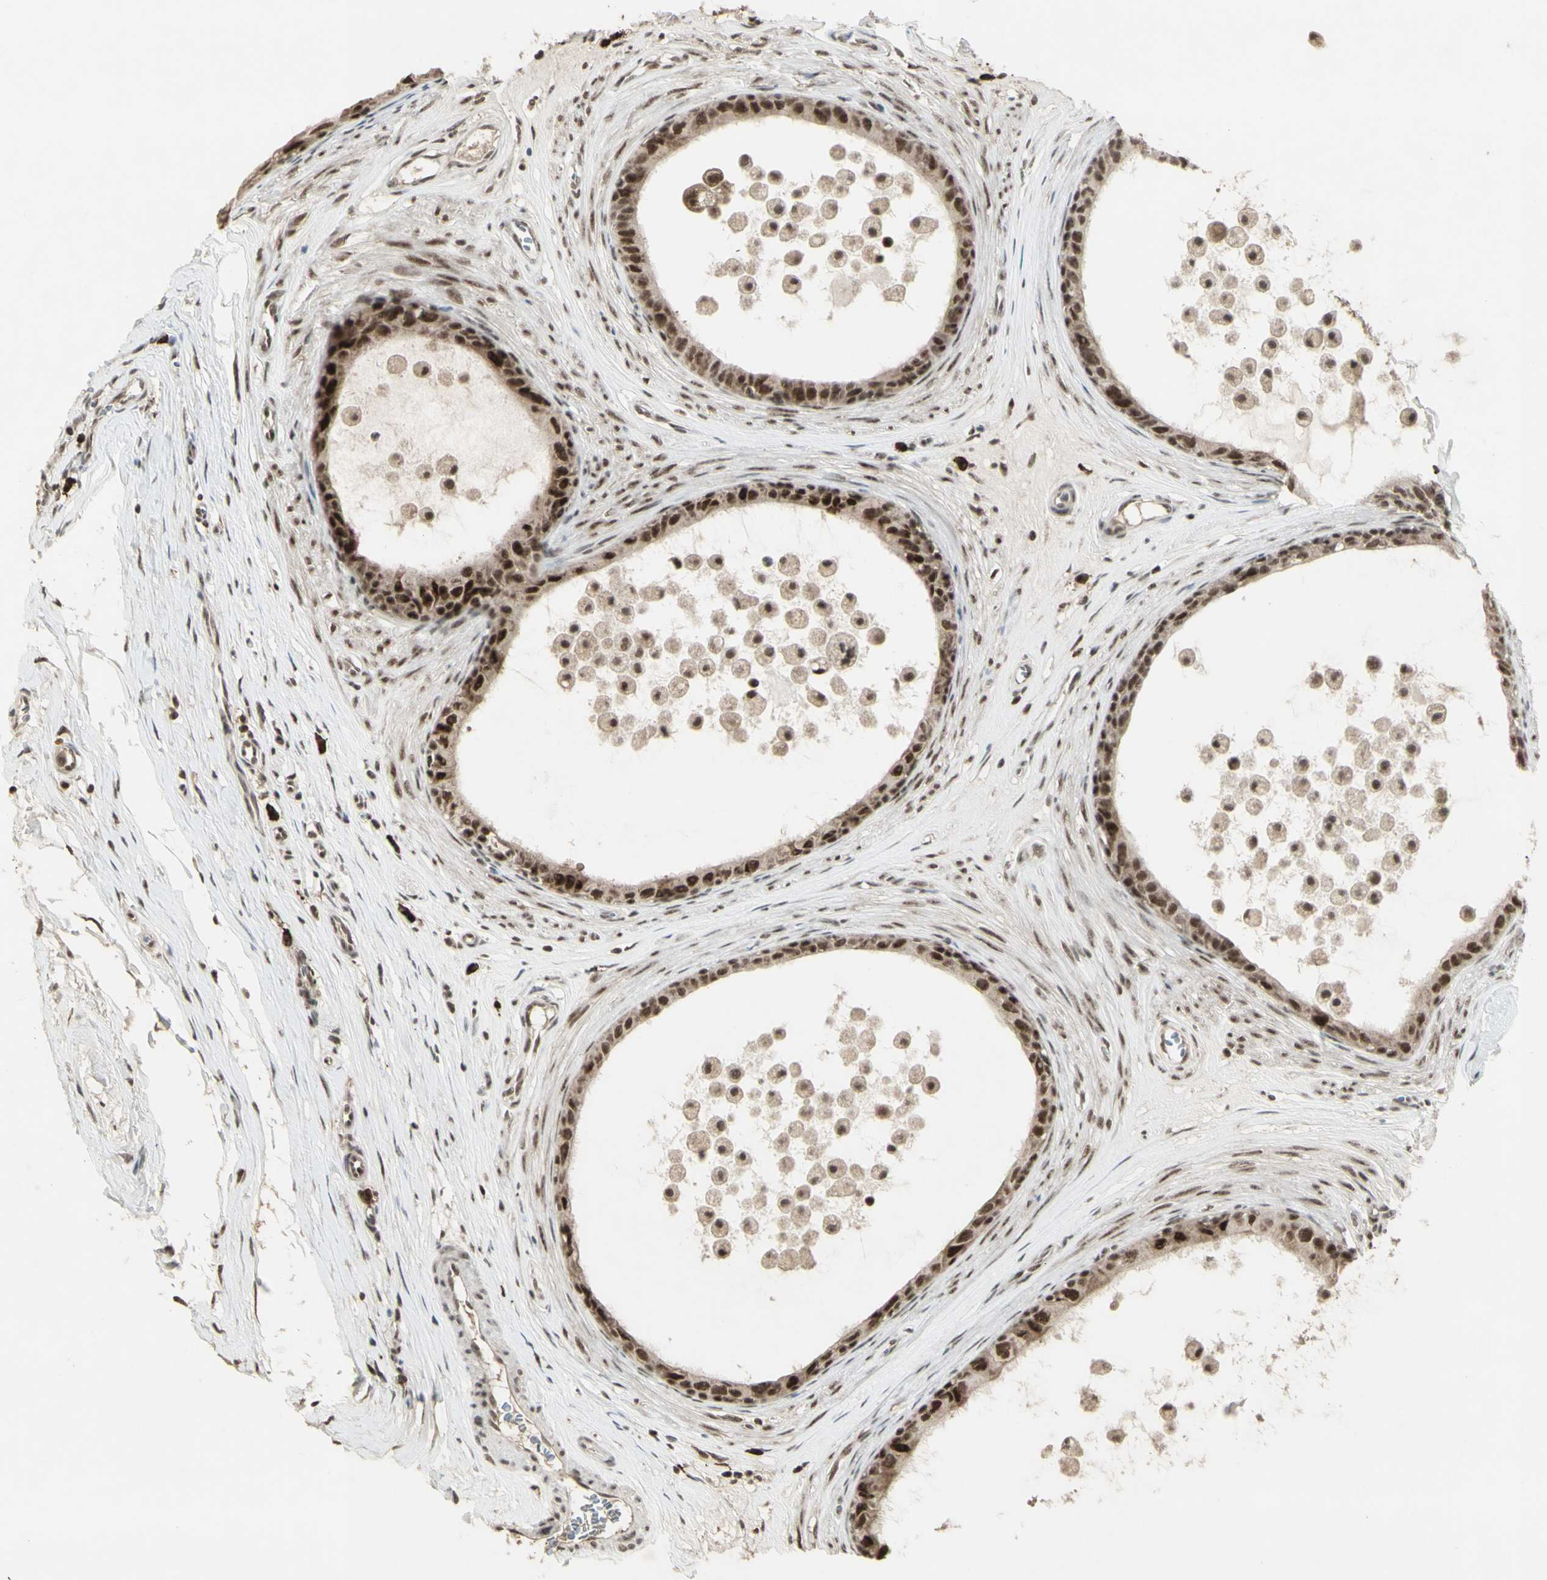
{"staining": {"intensity": "strong", "quantity": "25%-75%", "location": "nuclear"}, "tissue": "epididymis", "cell_type": "Glandular cells", "image_type": "normal", "snomed": [{"axis": "morphology", "description": "Normal tissue, NOS"}, {"axis": "morphology", "description": "Inflammation, NOS"}, {"axis": "topography", "description": "Epididymis"}], "caption": "A histopathology image showing strong nuclear positivity in approximately 25%-75% of glandular cells in benign epididymis, as visualized by brown immunohistochemical staining.", "gene": "CCNT1", "patient": {"sex": "male", "age": 85}}